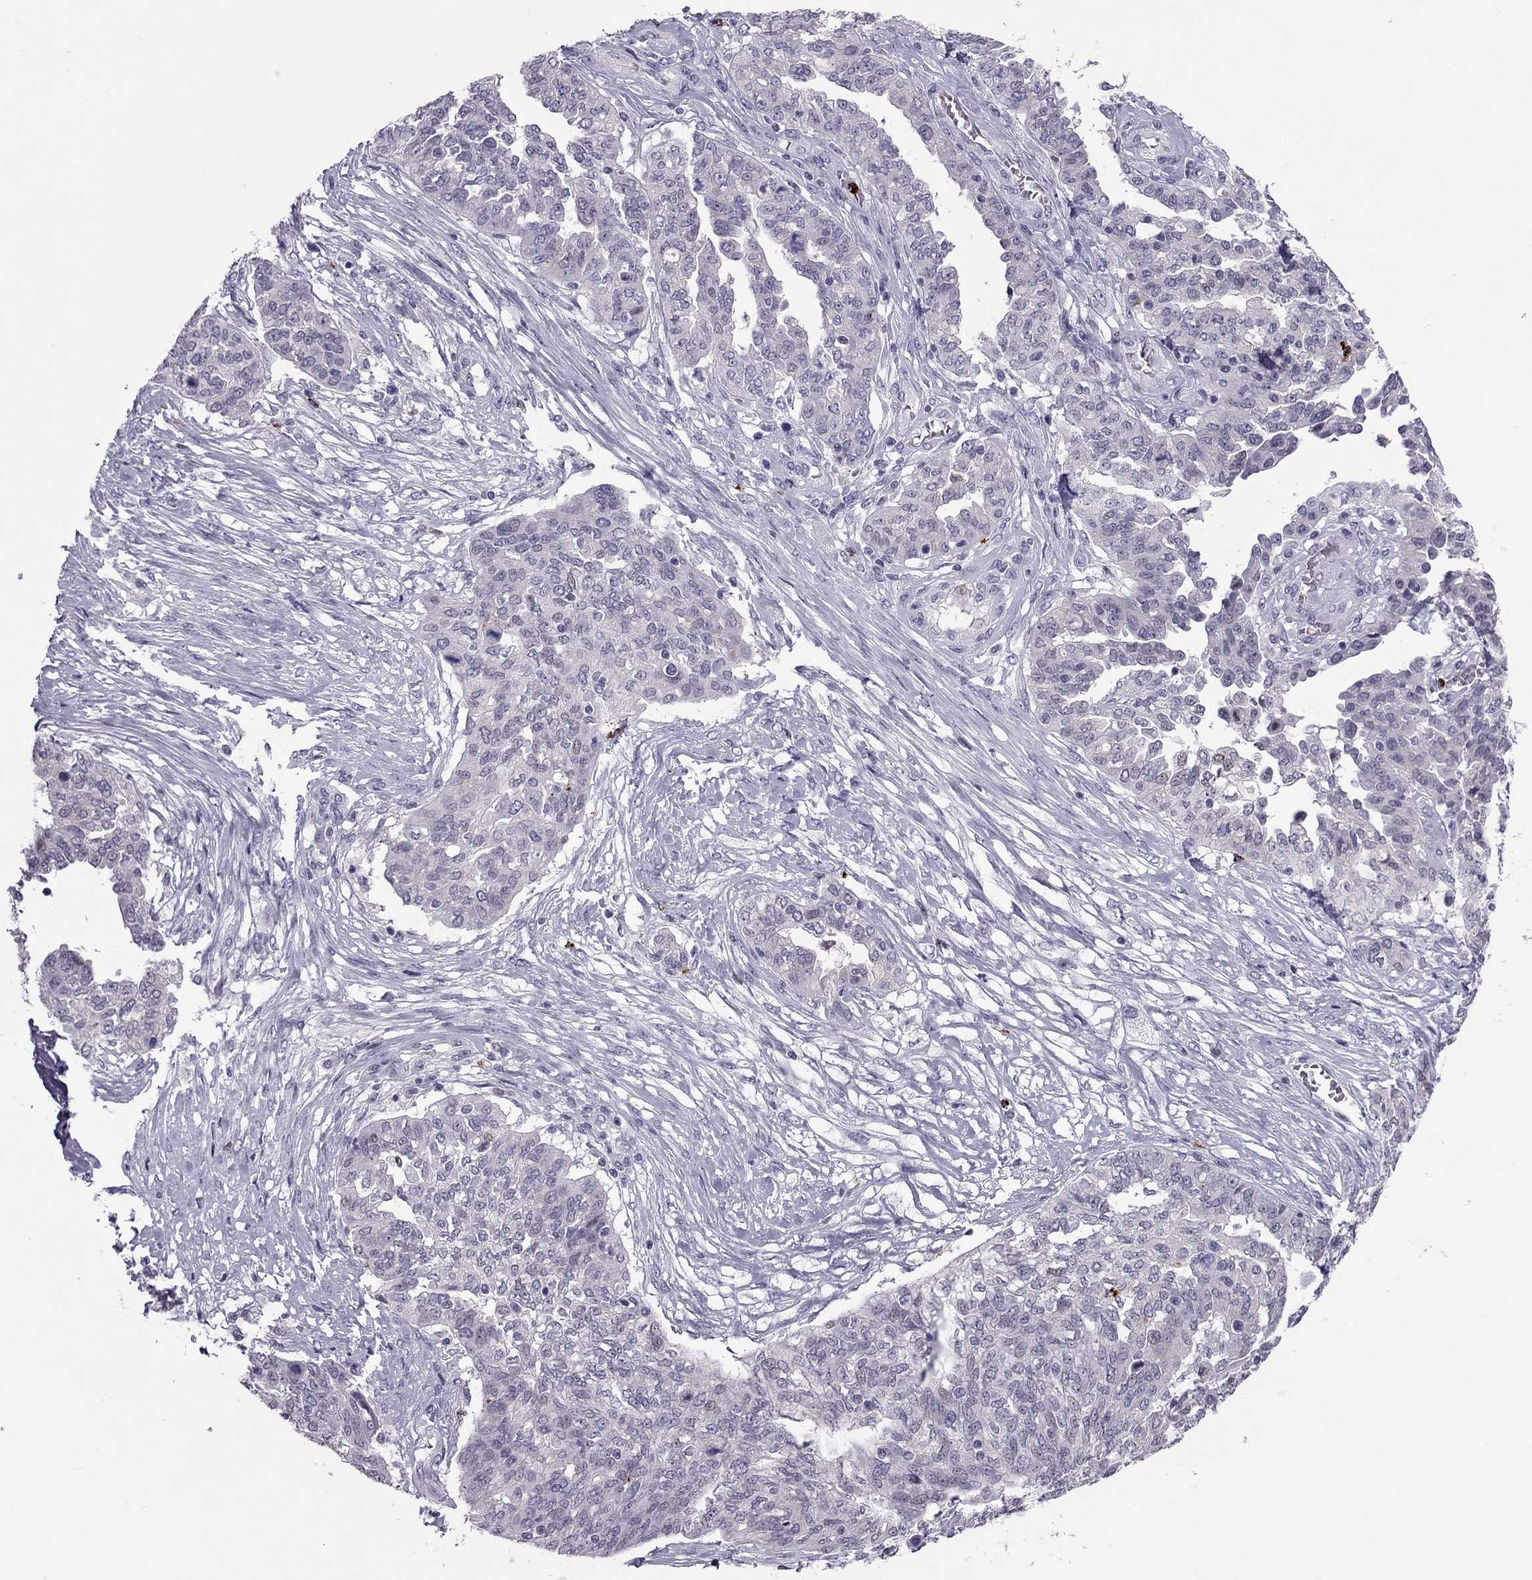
{"staining": {"intensity": "negative", "quantity": "none", "location": "none"}, "tissue": "ovarian cancer", "cell_type": "Tumor cells", "image_type": "cancer", "snomed": [{"axis": "morphology", "description": "Cystadenocarcinoma, serous, NOS"}, {"axis": "topography", "description": "Ovary"}], "caption": "There is no significant expression in tumor cells of ovarian cancer (serous cystadenocarcinoma).", "gene": "CCL27", "patient": {"sex": "female", "age": 67}}